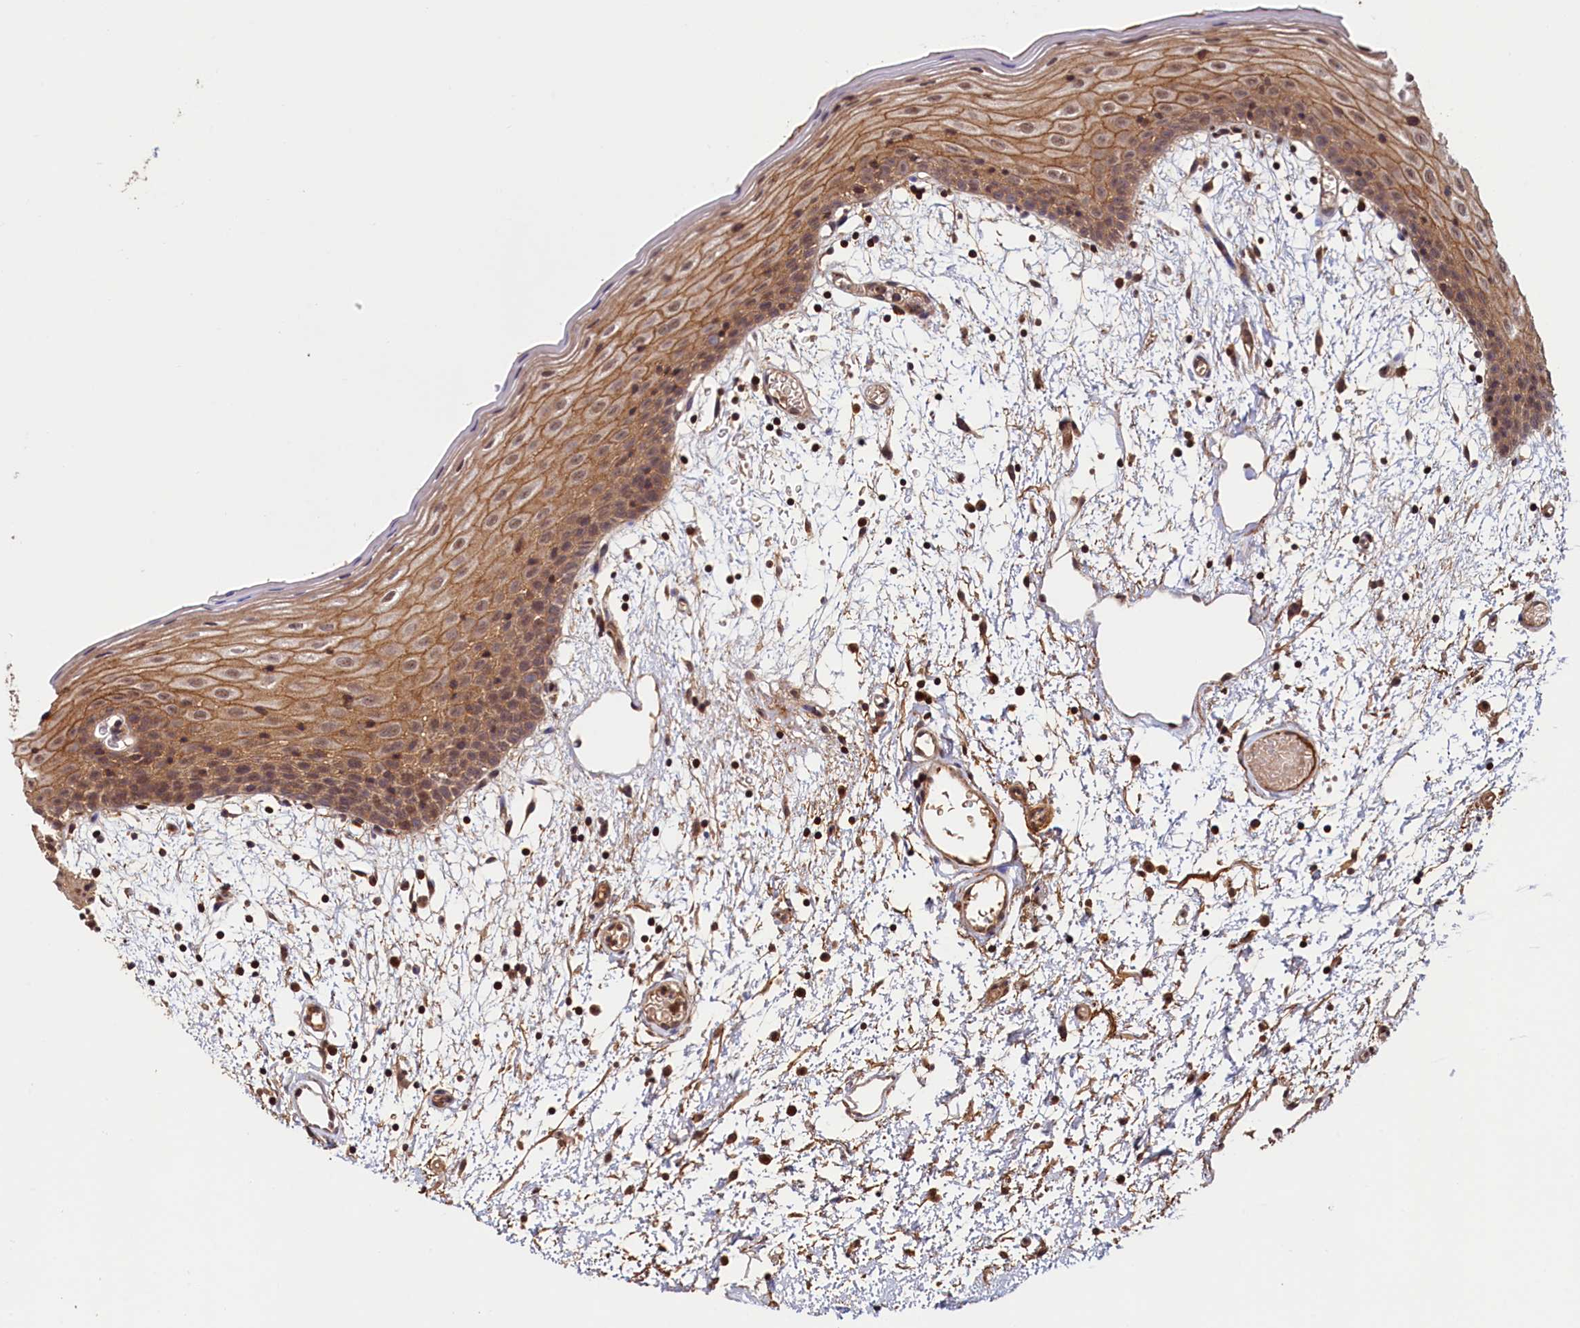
{"staining": {"intensity": "moderate", "quantity": ">75%", "location": "cytoplasmic/membranous,nuclear"}, "tissue": "oral mucosa", "cell_type": "Squamous epithelial cells", "image_type": "normal", "snomed": [{"axis": "morphology", "description": "Normal tissue, NOS"}, {"axis": "topography", "description": "Skeletal muscle"}, {"axis": "topography", "description": "Oral tissue"}, {"axis": "topography", "description": "Salivary gland"}, {"axis": "topography", "description": "Peripheral nerve tissue"}], "caption": "Immunohistochemistry photomicrograph of unremarkable oral mucosa: oral mucosa stained using IHC exhibits medium levels of moderate protein expression localized specifically in the cytoplasmic/membranous,nuclear of squamous epithelial cells, appearing as a cytoplasmic/membranous,nuclear brown color.", "gene": "DUOXA1", "patient": {"sex": "male", "age": 54}}